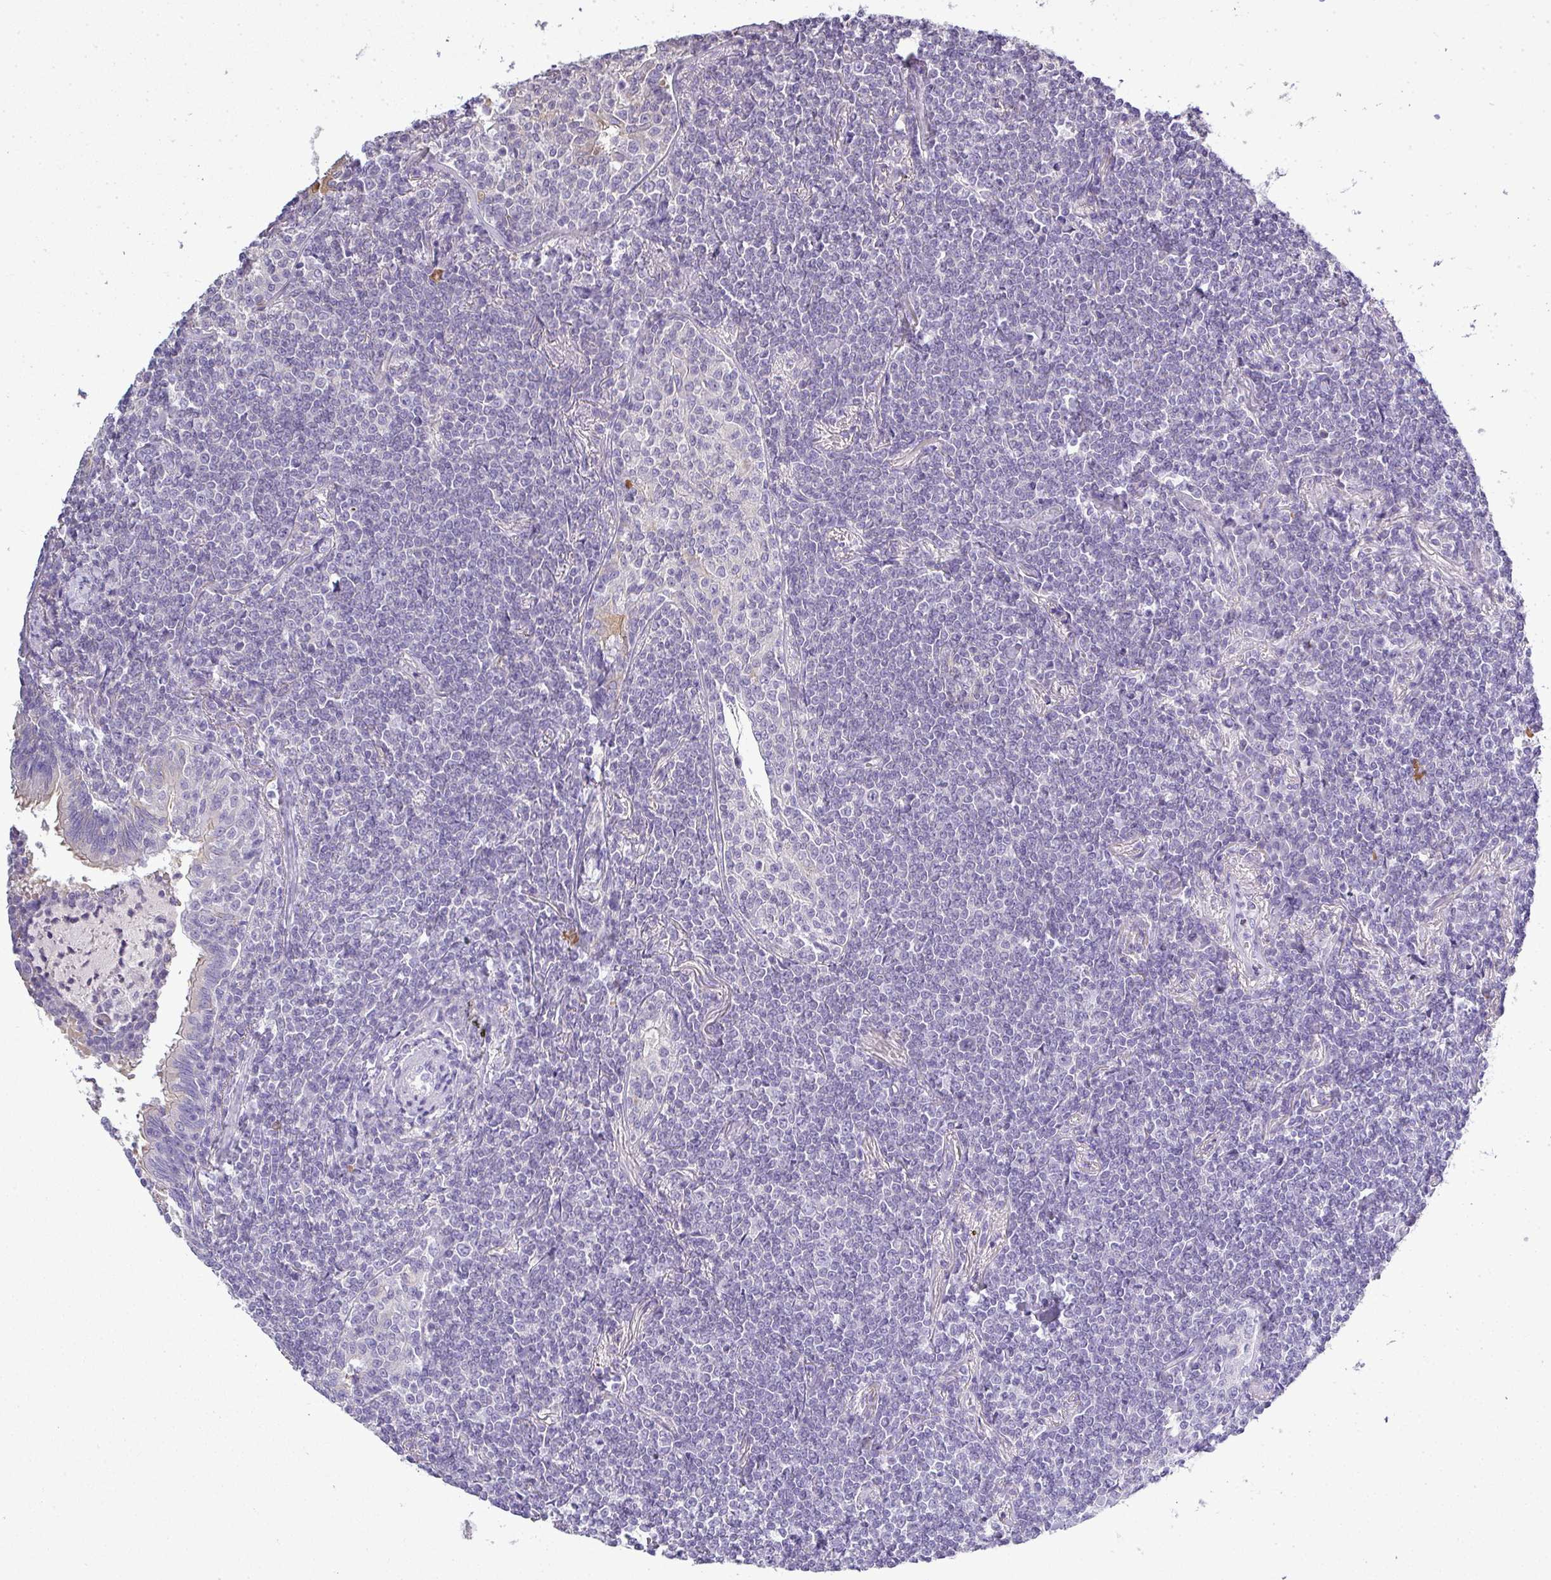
{"staining": {"intensity": "negative", "quantity": "none", "location": "none"}, "tissue": "lymphoma", "cell_type": "Tumor cells", "image_type": "cancer", "snomed": [{"axis": "morphology", "description": "Malignant lymphoma, non-Hodgkin's type, Low grade"}, {"axis": "topography", "description": "Lung"}], "caption": "Protein analysis of lymphoma demonstrates no significant expression in tumor cells.", "gene": "STAT5A", "patient": {"sex": "female", "age": 71}}